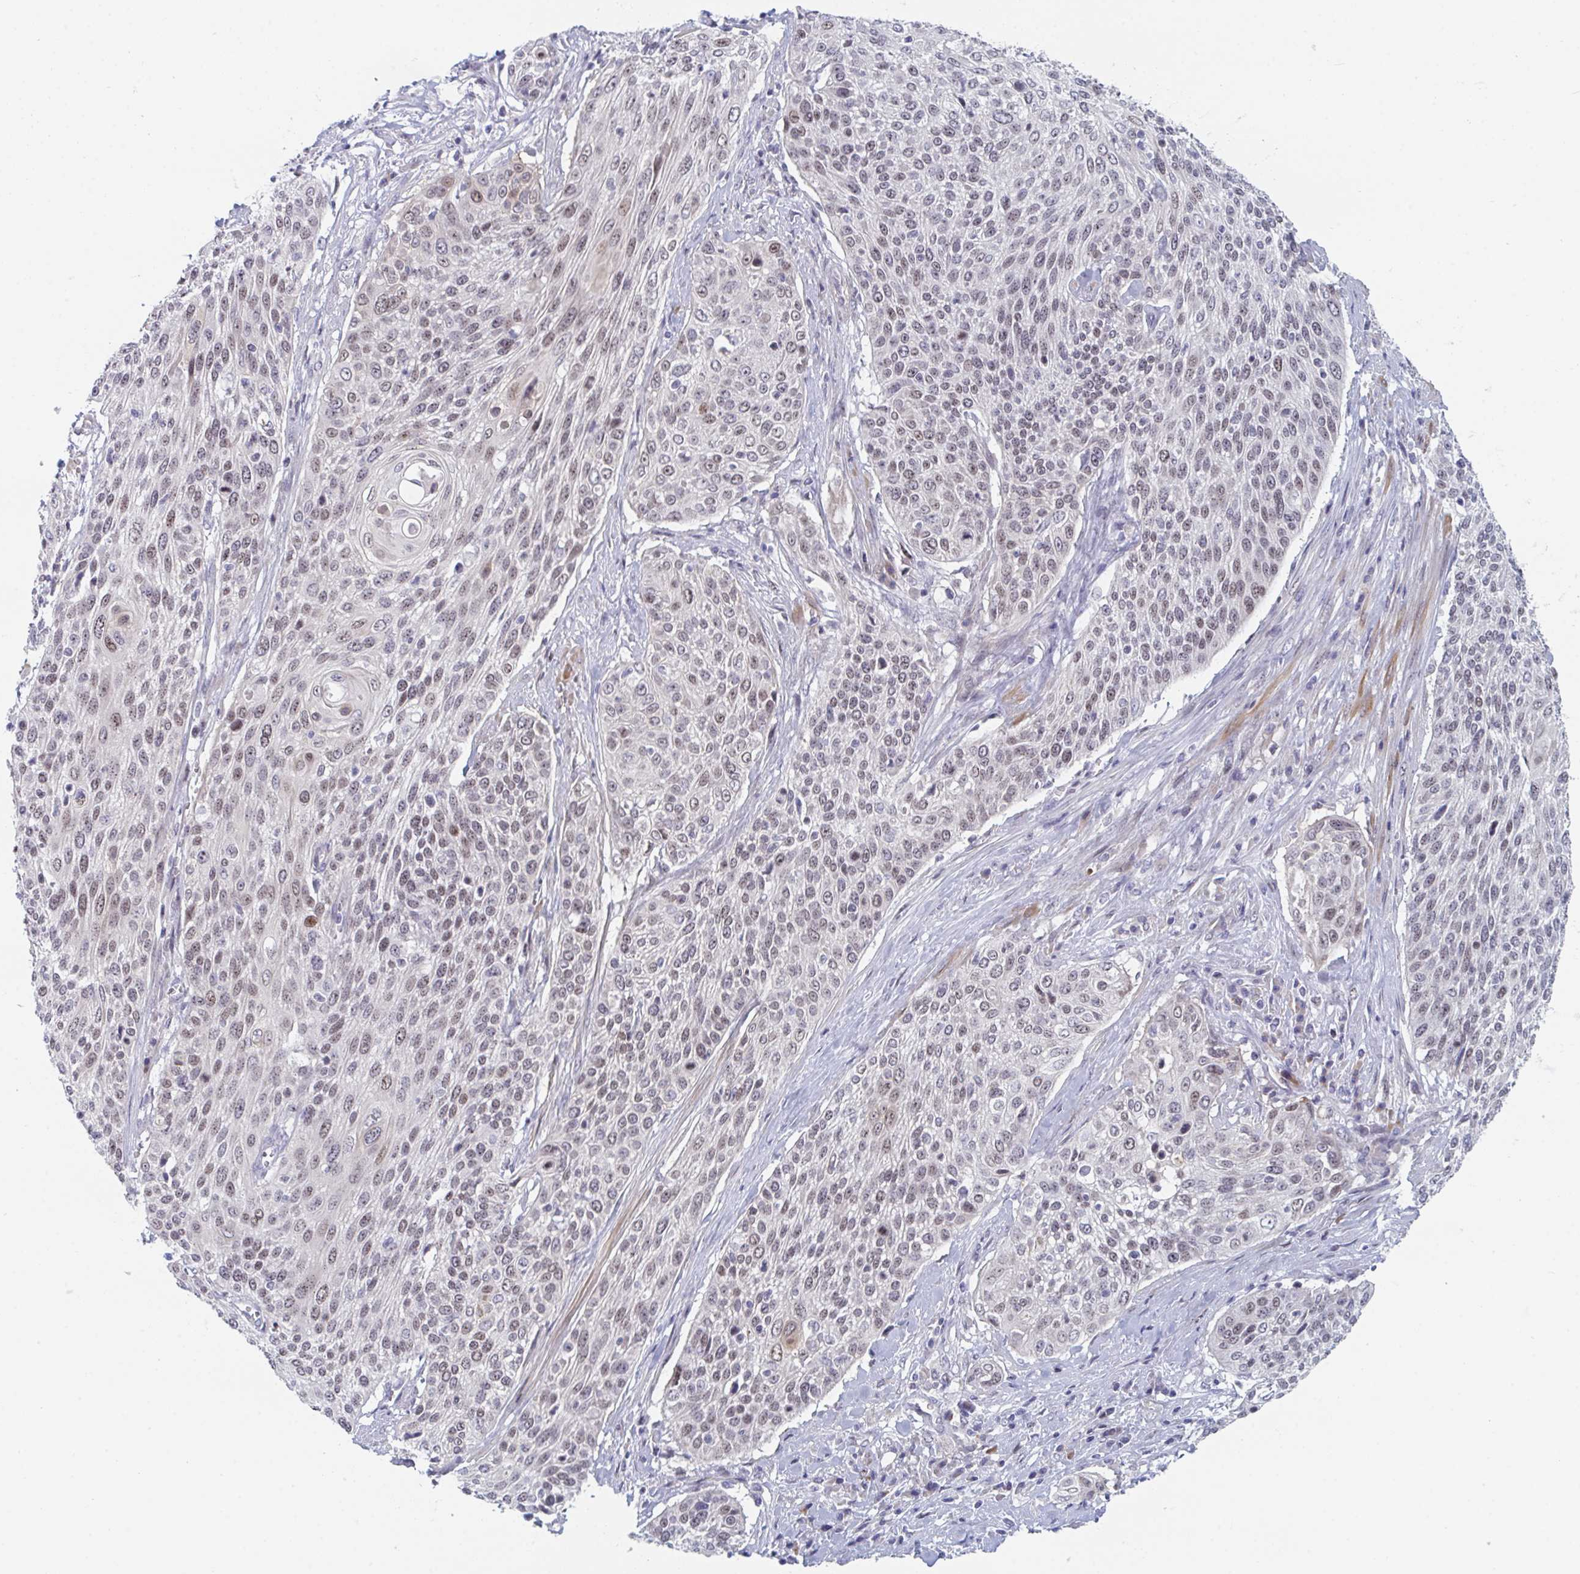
{"staining": {"intensity": "weak", "quantity": ">75%", "location": "nuclear"}, "tissue": "cervical cancer", "cell_type": "Tumor cells", "image_type": "cancer", "snomed": [{"axis": "morphology", "description": "Squamous cell carcinoma, NOS"}, {"axis": "topography", "description": "Cervix"}], "caption": "A low amount of weak nuclear positivity is appreciated in about >75% of tumor cells in cervical cancer (squamous cell carcinoma) tissue.", "gene": "CENPT", "patient": {"sex": "female", "age": 31}}